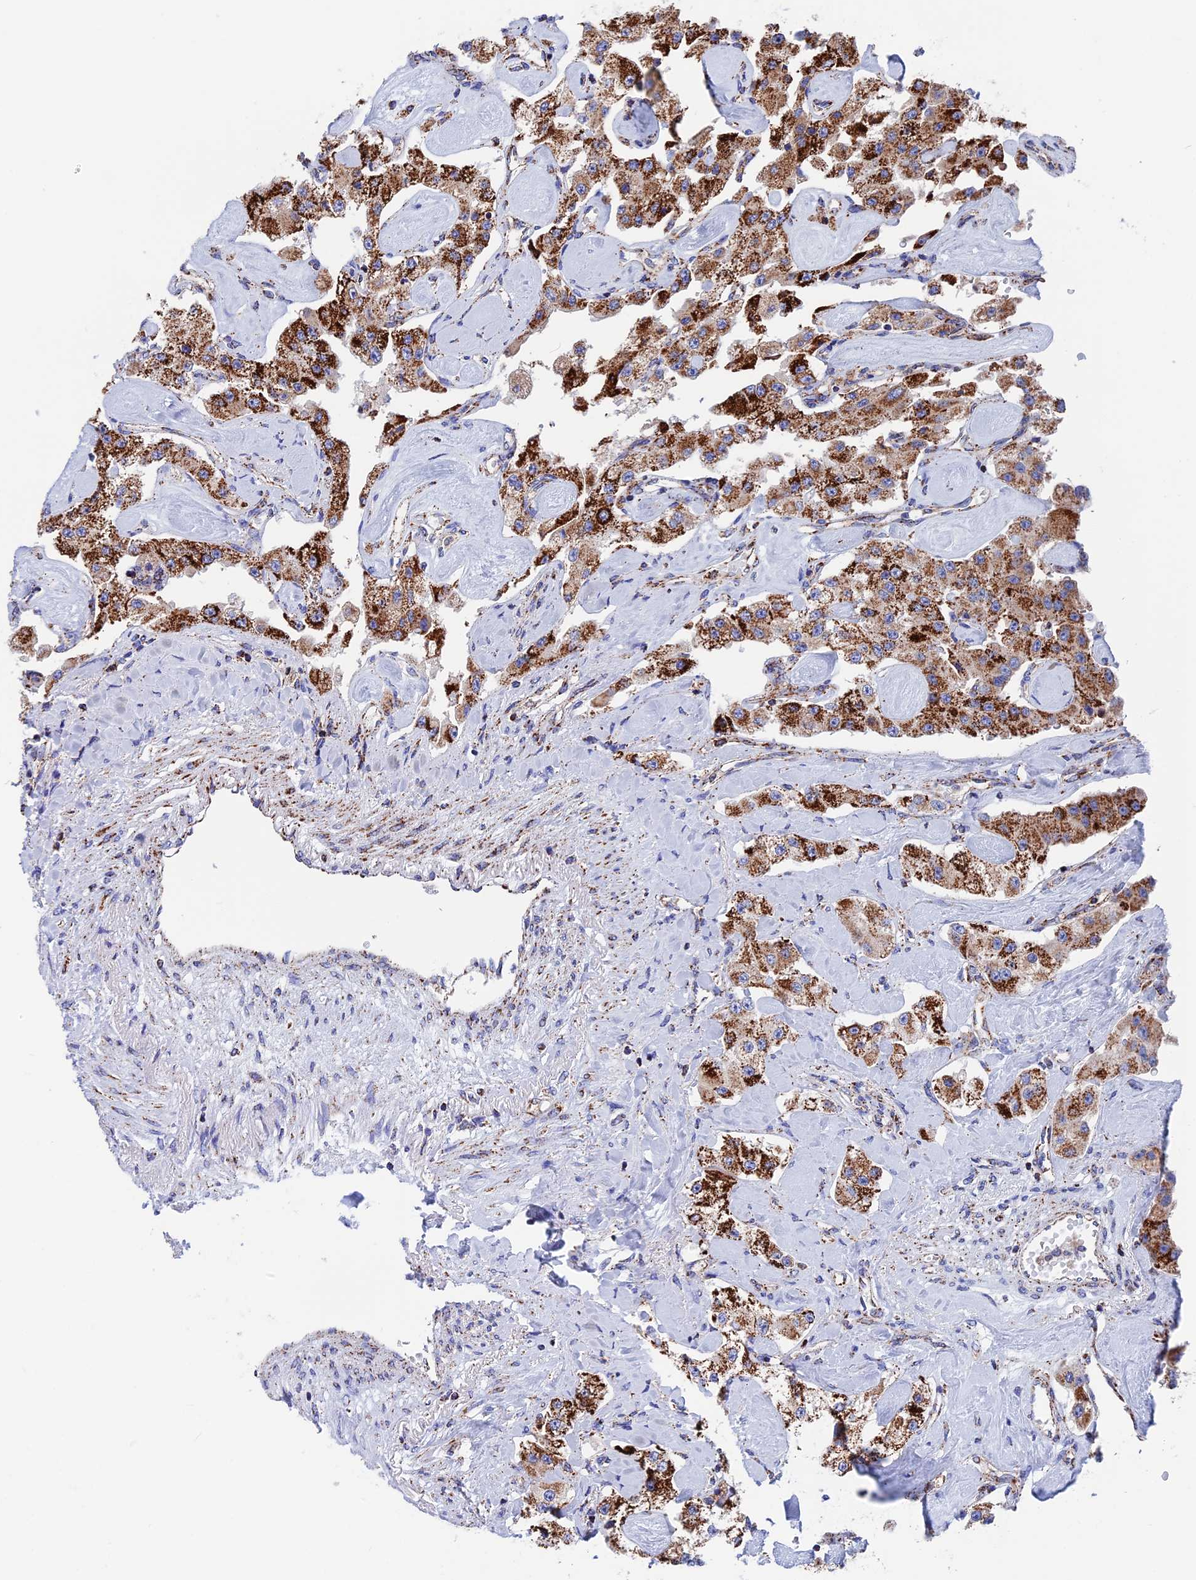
{"staining": {"intensity": "strong", "quantity": ">75%", "location": "cytoplasmic/membranous"}, "tissue": "carcinoid", "cell_type": "Tumor cells", "image_type": "cancer", "snomed": [{"axis": "morphology", "description": "Carcinoid, malignant, NOS"}, {"axis": "topography", "description": "Pancreas"}], "caption": "Protein staining reveals strong cytoplasmic/membranous expression in approximately >75% of tumor cells in malignant carcinoid.", "gene": "WDR83", "patient": {"sex": "male", "age": 41}}